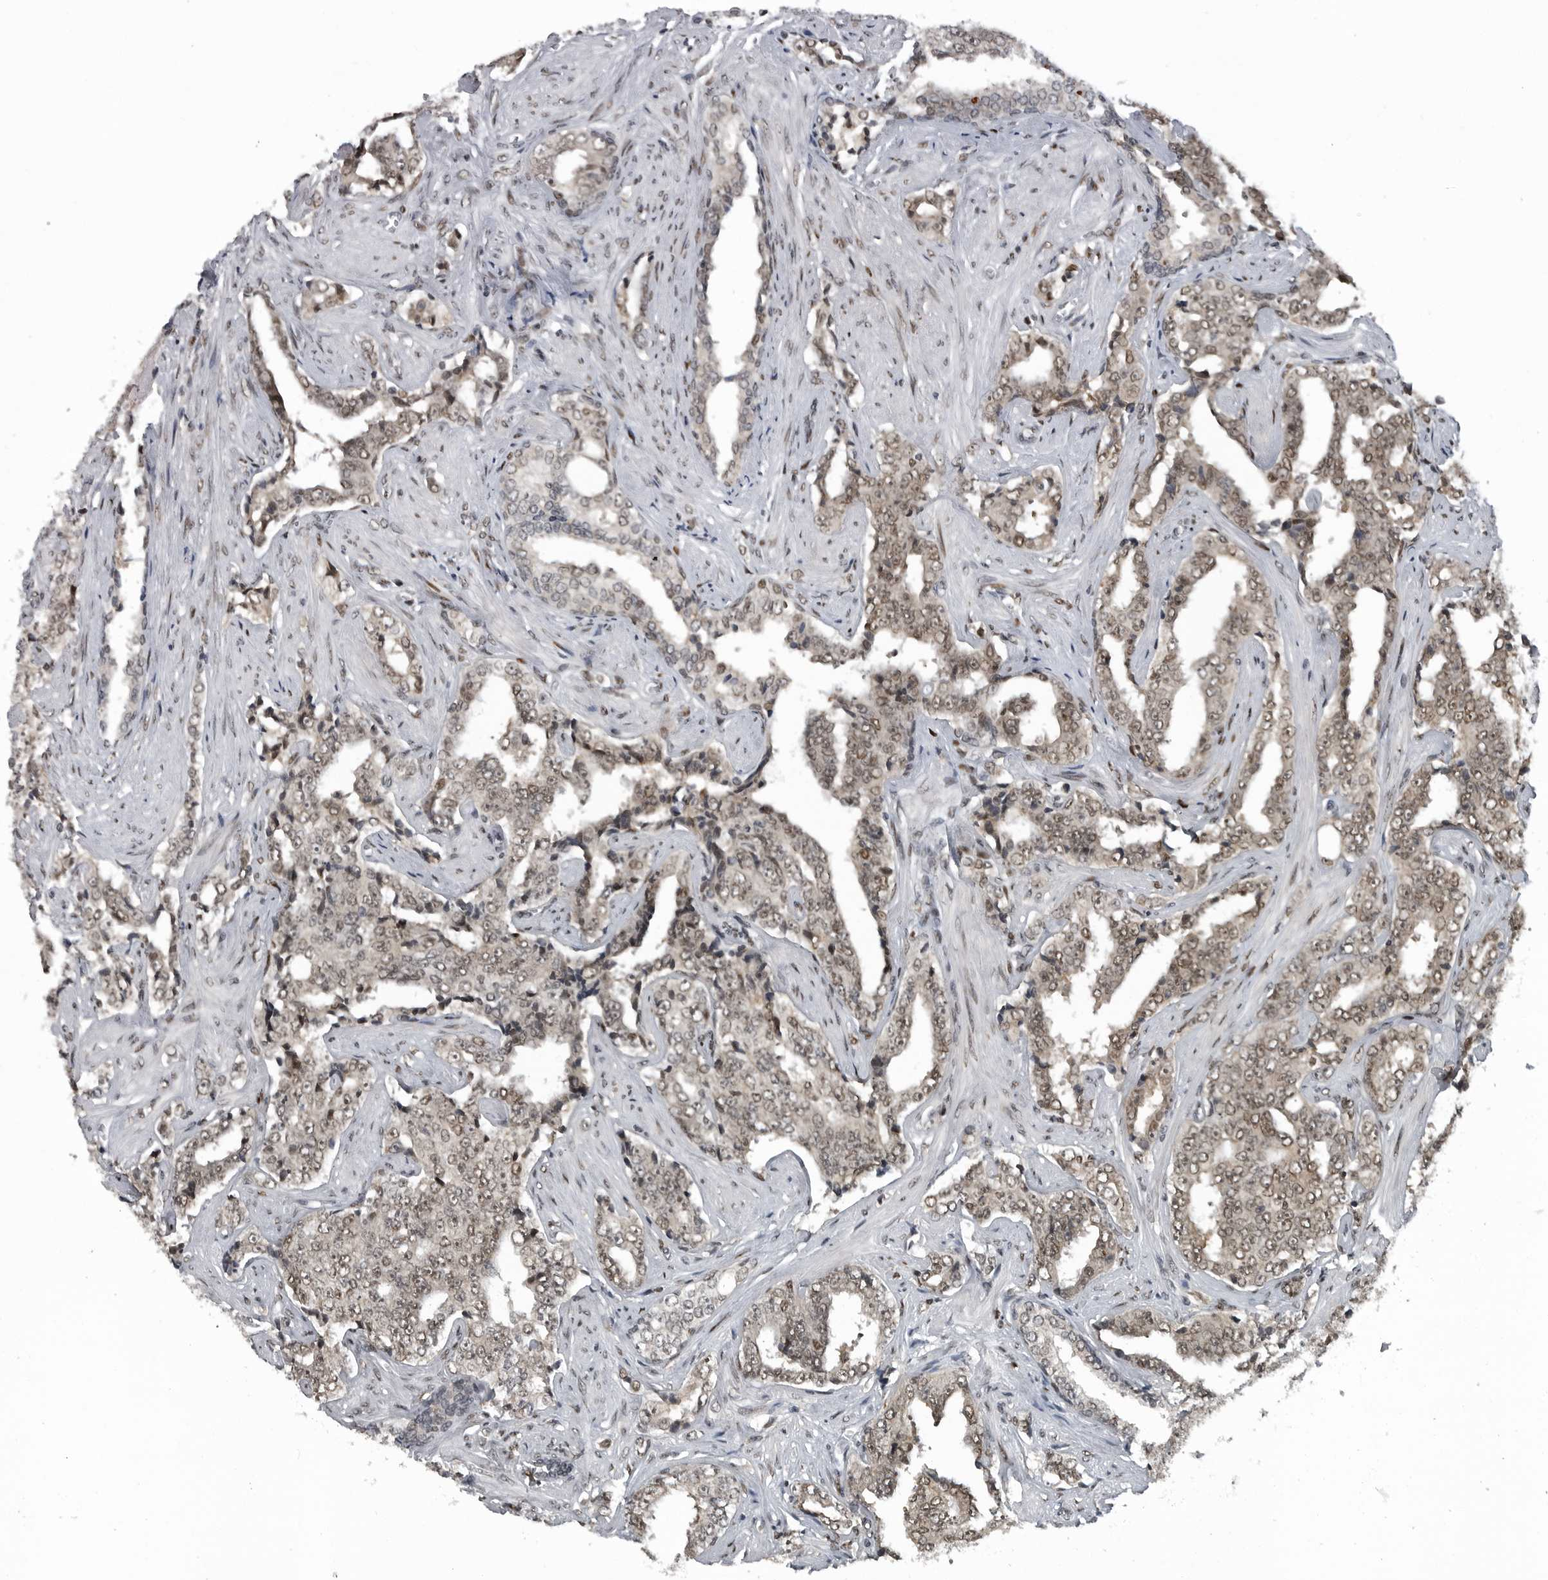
{"staining": {"intensity": "weak", "quantity": ">75%", "location": "nuclear"}, "tissue": "prostate cancer", "cell_type": "Tumor cells", "image_type": "cancer", "snomed": [{"axis": "morphology", "description": "Adenocarcinoma, High grade"}, {"axis": "topography", "description": "Prostate"}], "caption": "Prostate adenocarcinoma (high-grade) stained for a protein (brown) displays weak nuclear positive staining in about >75% of tumor cells.", "gene": "C8orf58", "patient": {"sex": "male", "age": 71}}